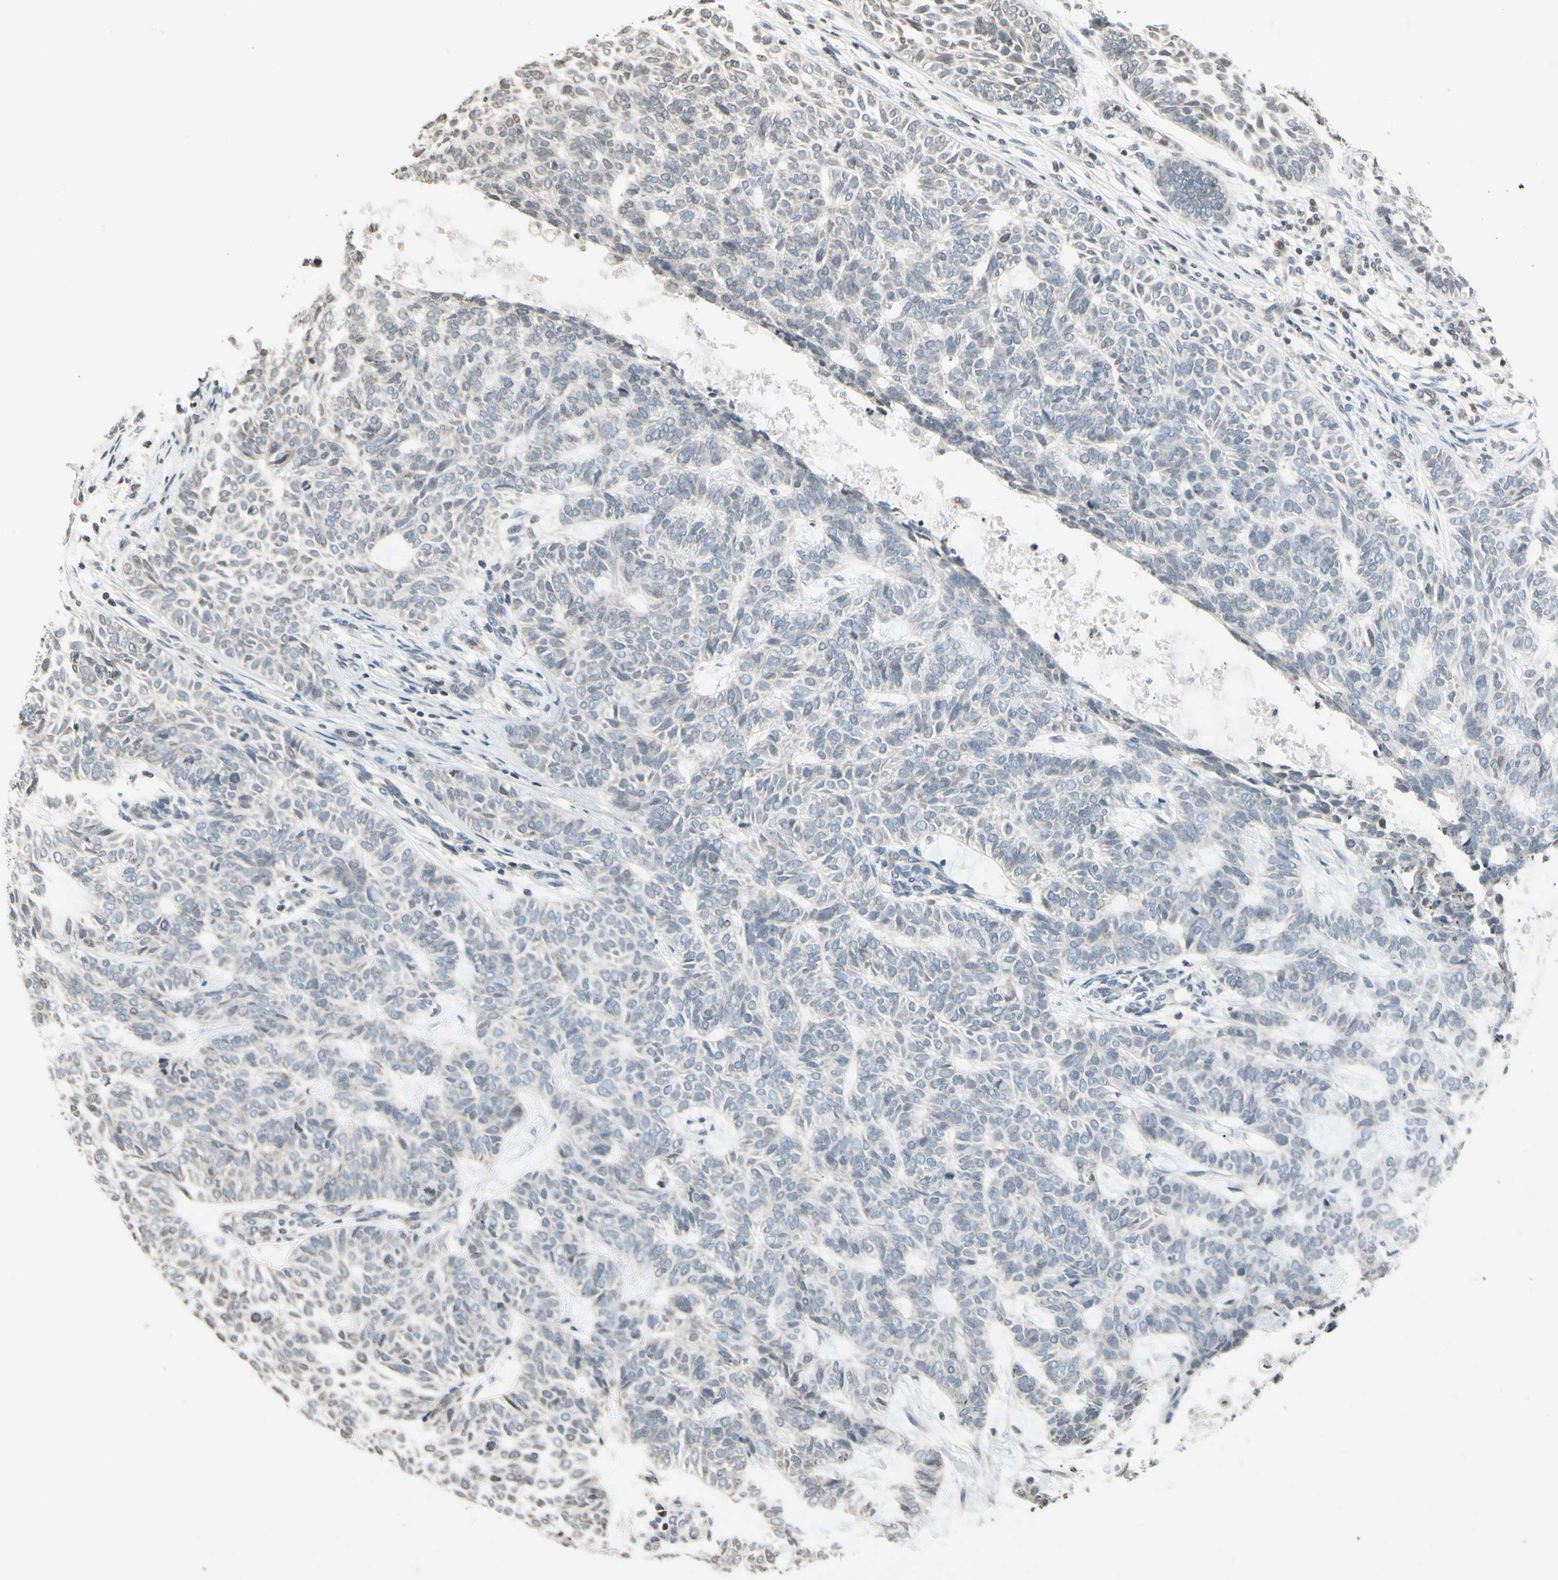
{"staining": {"intensity": "weak", "quantity": "25%-75%", "location": "cytoplasmic/membranous"}, "tissue": "skin cancer", "cell_type": "Tumor cells", "image_type": "cancer", "snomed": [{"axis": "morphology", "description": "Basal cell carcinoma"}, {"axis": "topography", "description": "Skin"}], "caption": "Protein expression analysis of skin basal cell carcinoma demonstrates weak cytoplasmic/membranous staining in about 25%-75% of tumor cells.", "gene": "CLDN11", "patient": {"sex": "male", "age": 87}}